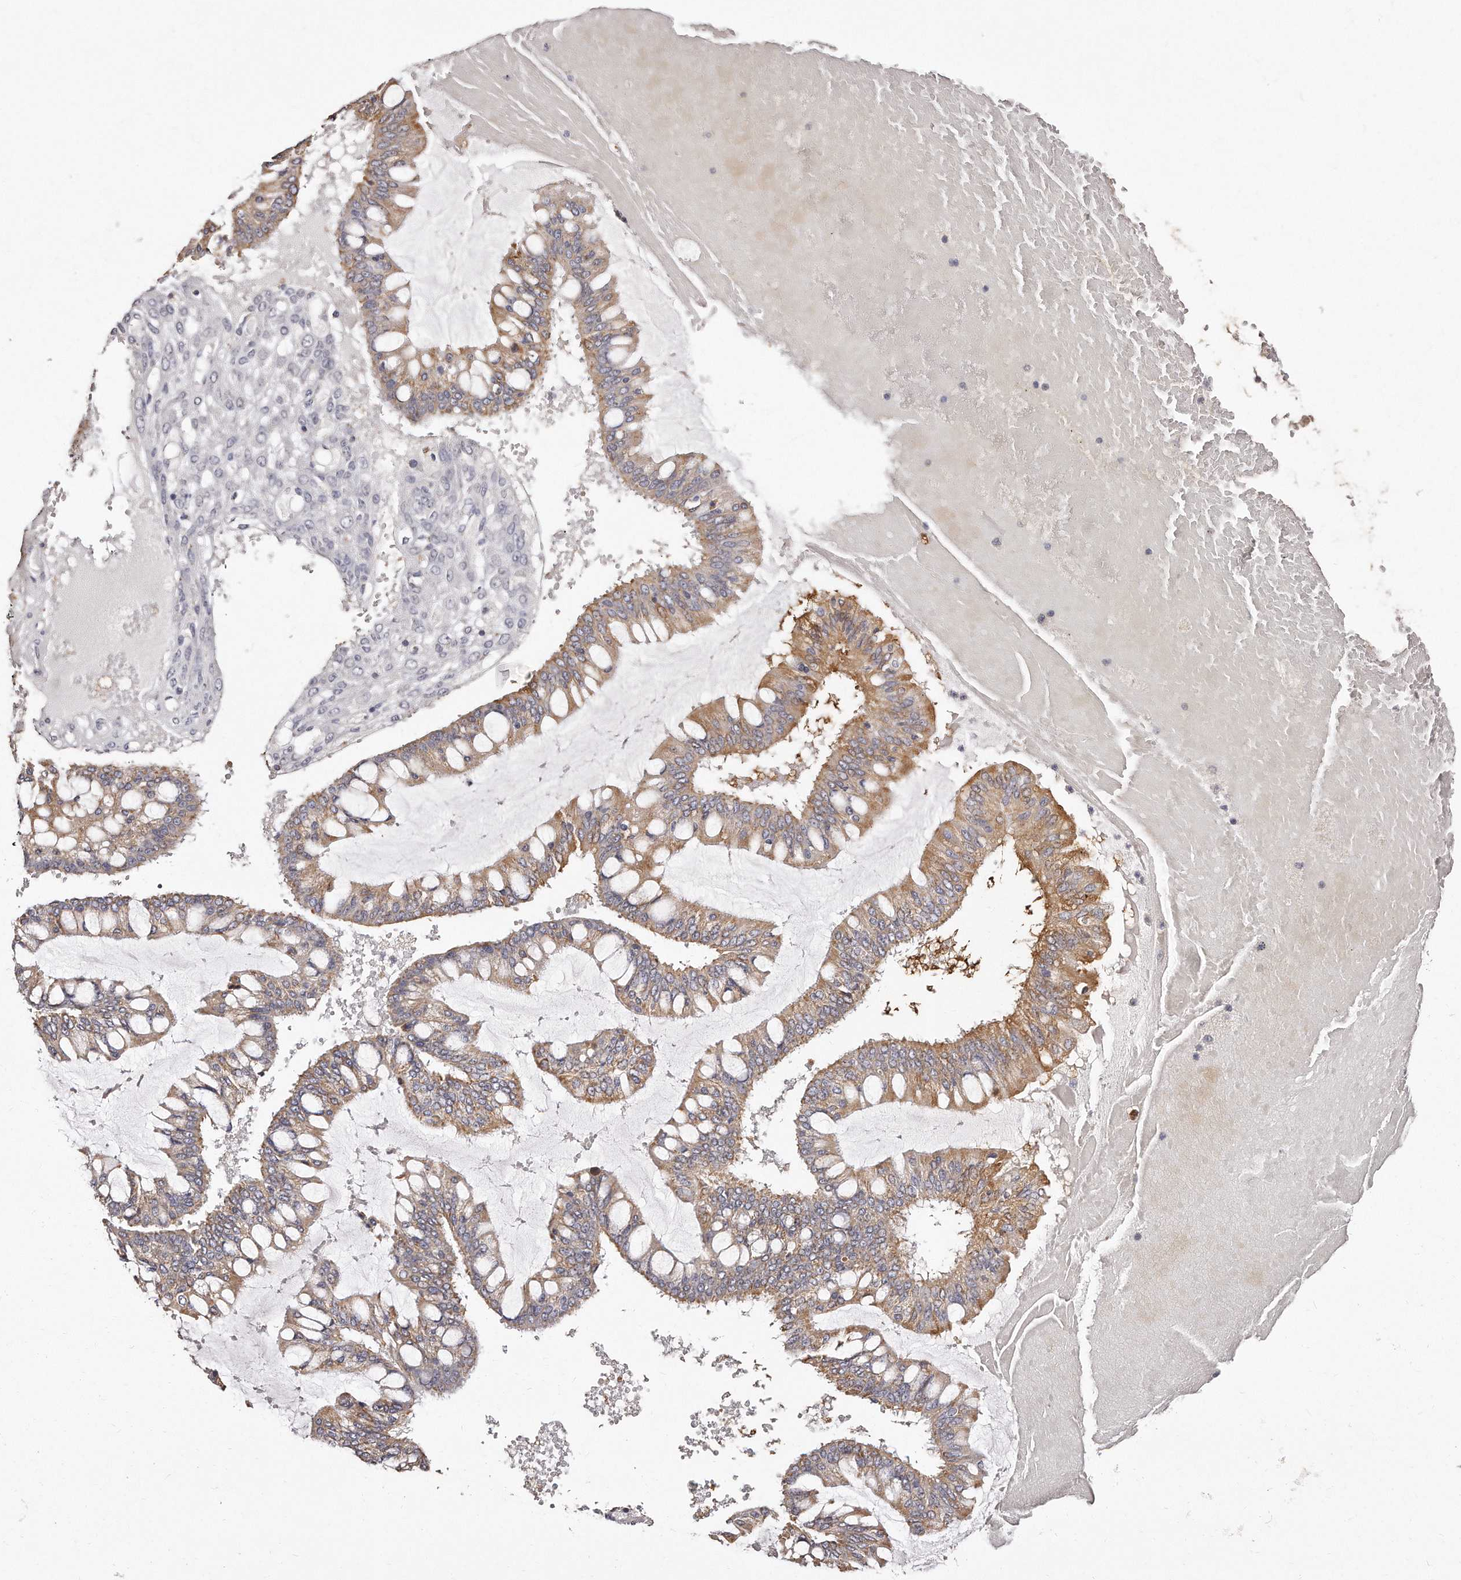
{"staining": {"intensity": "moderate", "quantity": ">75%", "location": "cytoplasmic/membranous"}, "tissue": "ovarian cancer", "cell_type": "Tumor cells", "image_type": "cancer", "snomed": [{"axis": "morphology", "description": "Cystadenocarcinoma, mucinous, NOS"}, {"axis": "topography", "description": "Ovary"}], "caption": "Moderate cytoplasmic/membranous protein staining is appreciated in about >75% of tumor cells in ovarian cancer (mucinous cystadenocarcinoma).", "gene": "RTKN", "patient": {"sex": "female", "age": 73}}